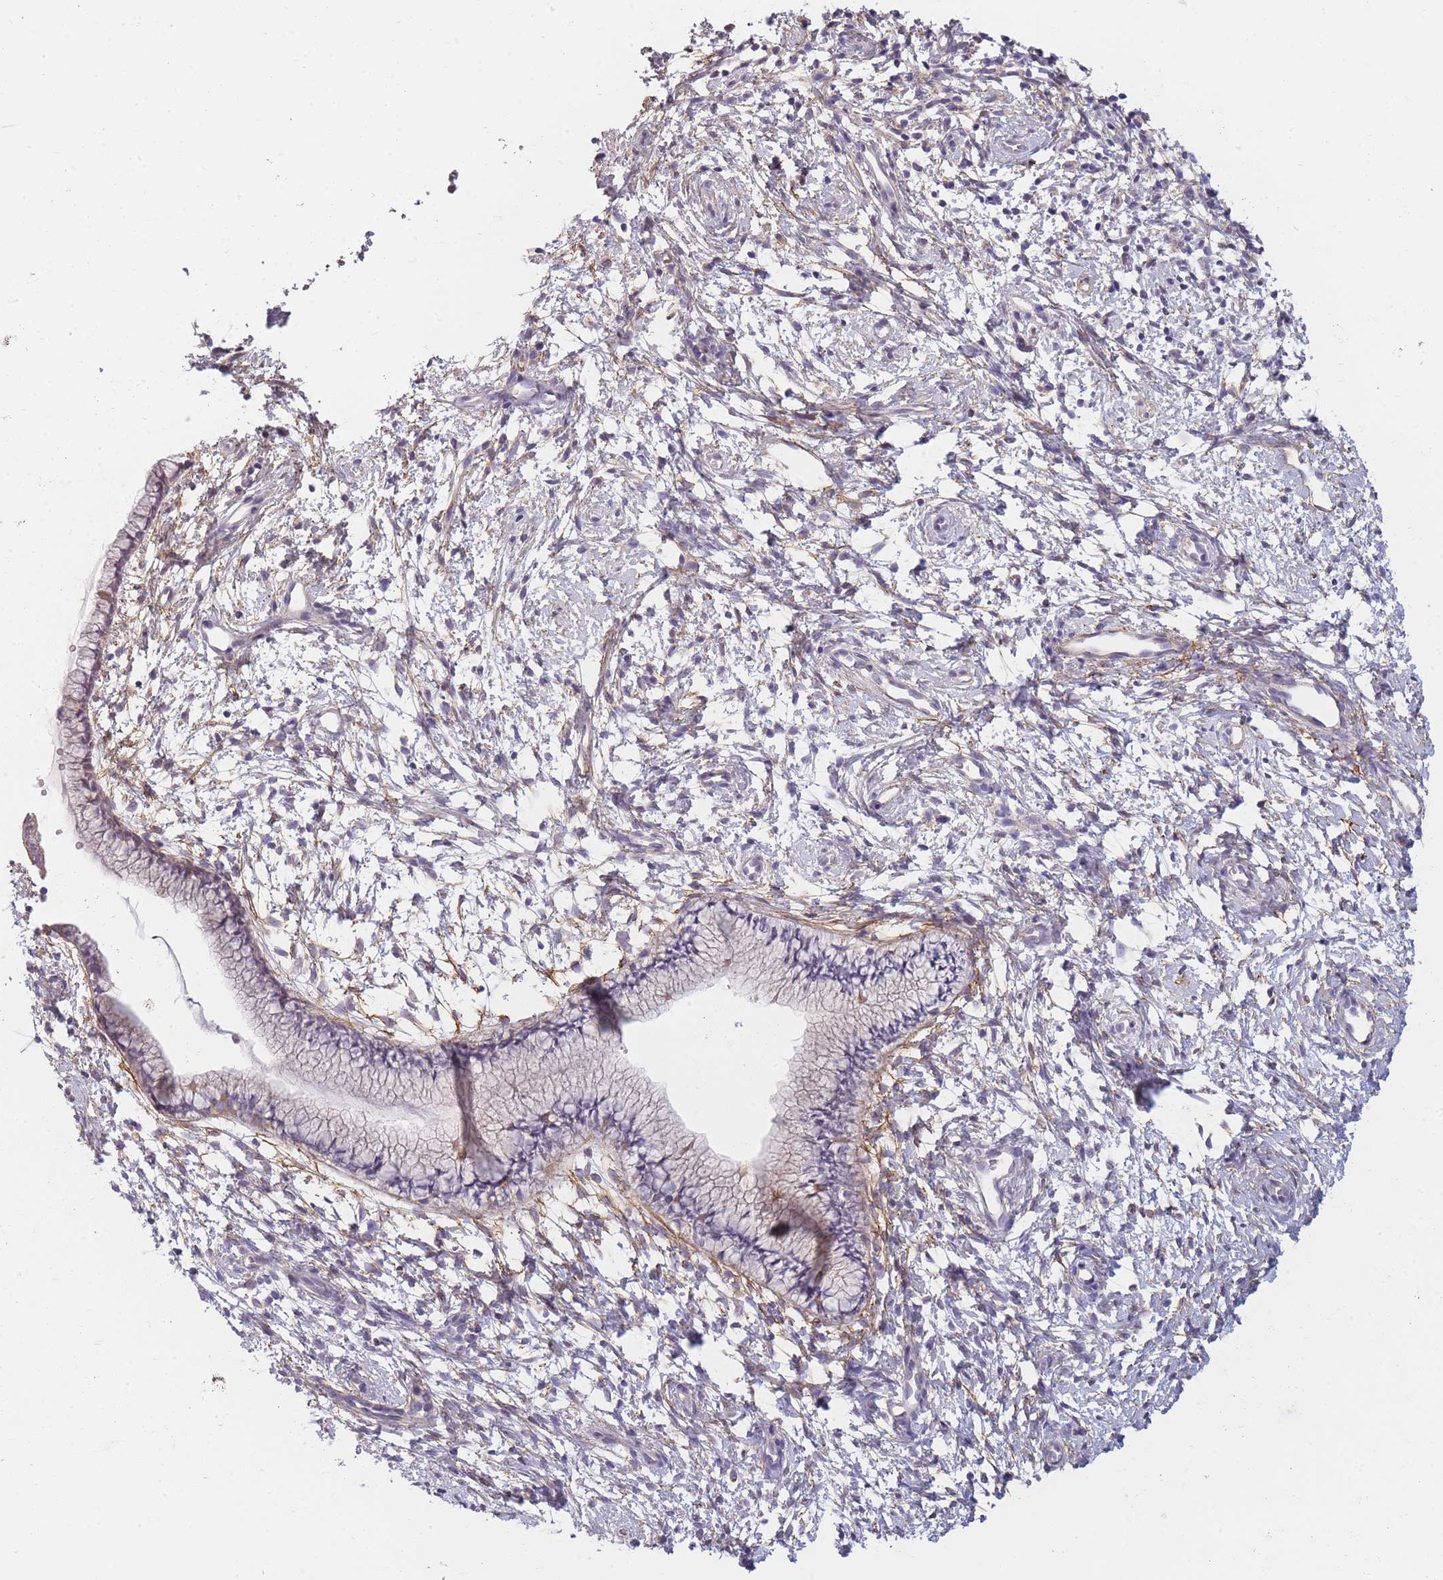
{"staining": {"intensity": "negative", "quantity": "none", "location": "none"}, "tissue": "cervix", "cell_type": "Glandular cells", "image_type": "normal", "snomed": [{"axis": "morphology", "description": "Normal tissue, NOS"}, {"axis": "topography", "description": "Cervix"}], "caption": "This is an immunohistochemistry (IHC) histopathology image of unremarkable human cervix. There is no positivity in glandular cells.", "gene": "AP3M1", "patient": {"sex": "female", "age": 57}}